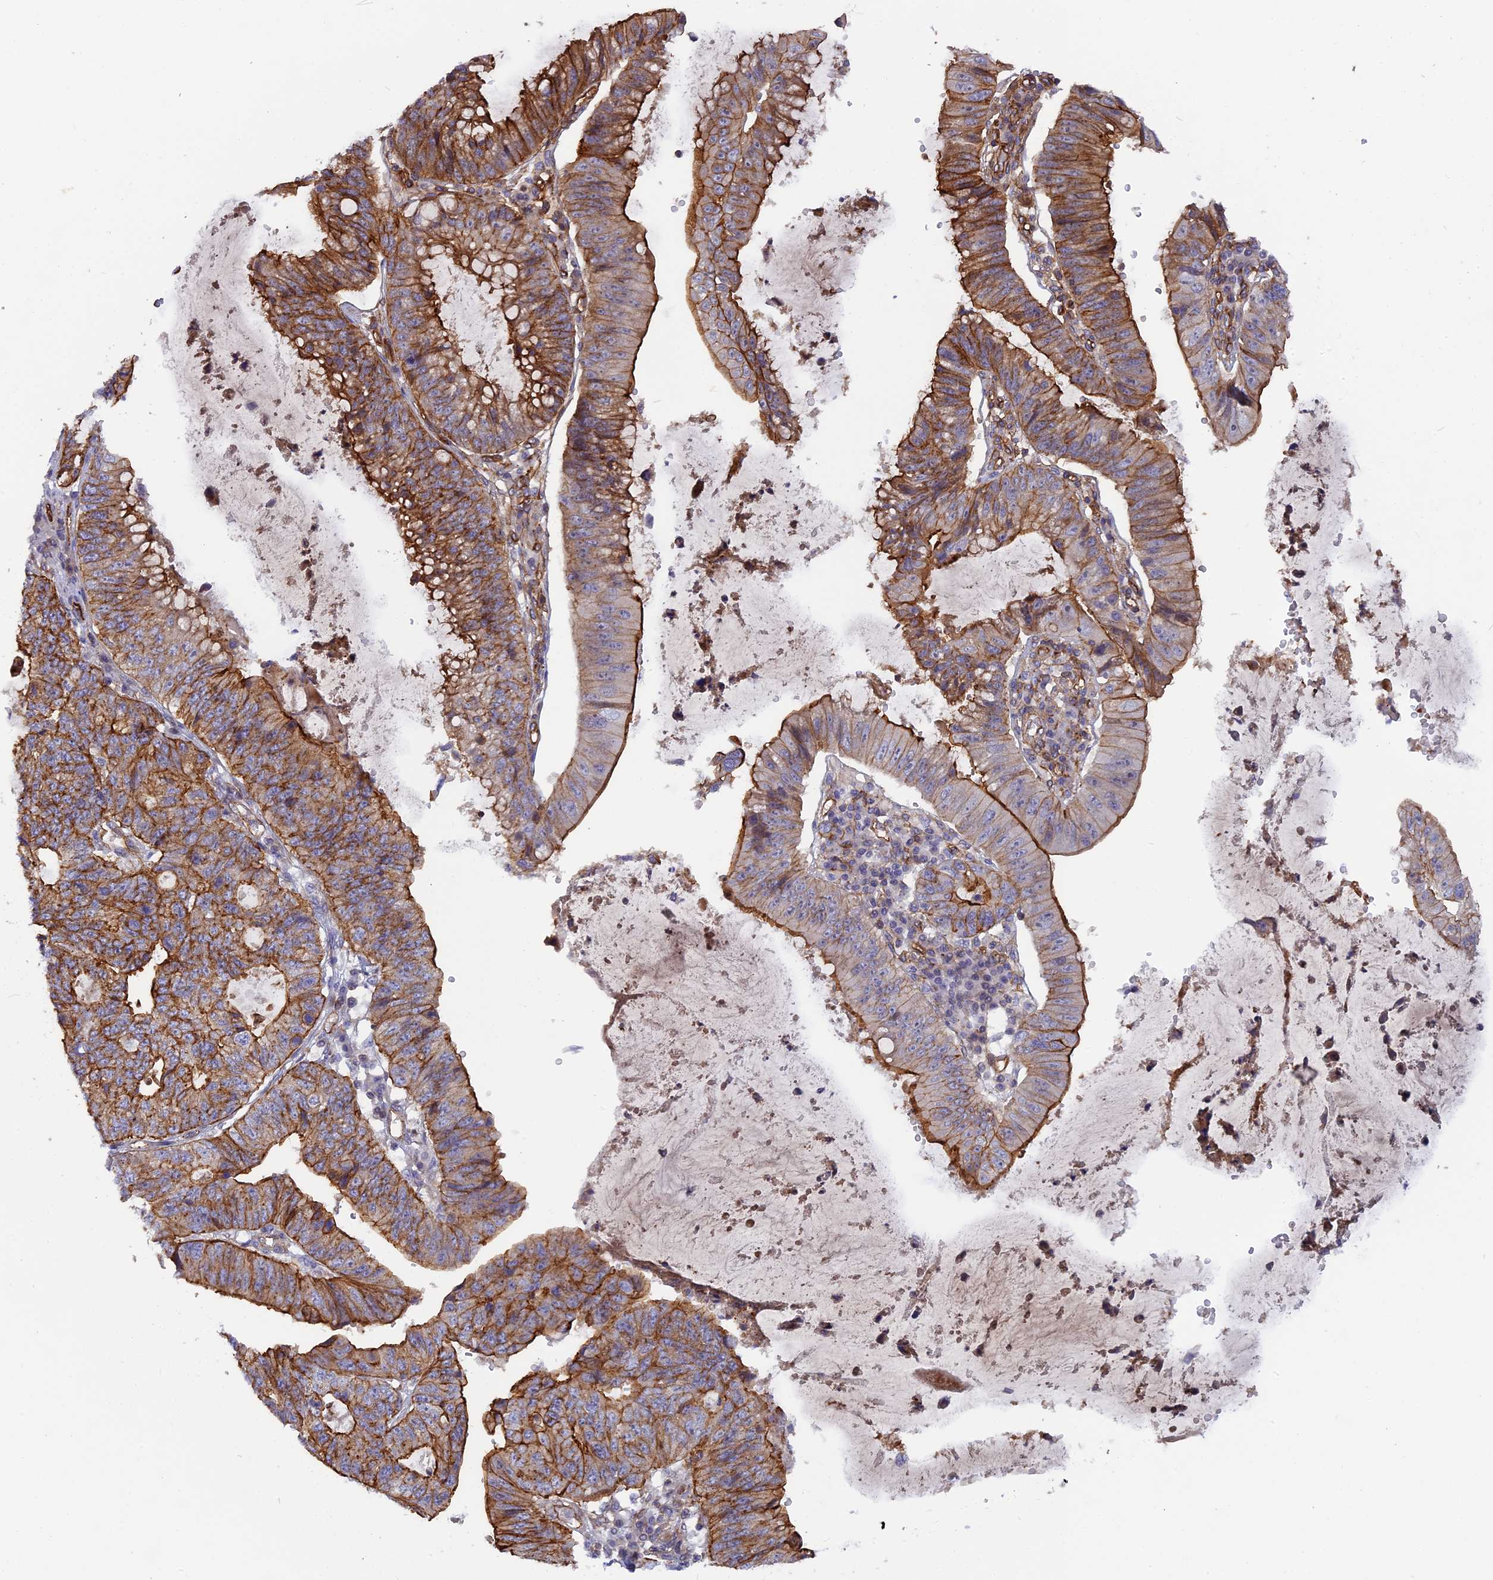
{"staining": {"intensity": "strong", "quantity": "25%-75%", "location": "cytoplasmic/membranous"}, "tissue": "stomach cancer", "cell_type": "Tumor cells", "image_type": "cancer", "snomed": [{"axis": "morphology", "description": "Adenocarcinoma, NOS"}, {"axis": "topography", "description": "Stomach"}], "caption": "IHC staining of stomach cancer, which reveals high levels of strong cytoplasmic/membranous expression in approximately 25%-75% of tumor cells indicating strong cytoplasmic/membranous protein positivity. The staining was performed using DAB (brown) for protein detection and nuclei were counterstained in hematoxylin (blue).", "gene": "CNBD2", "patient": {"sex": "male", "age": 59}}